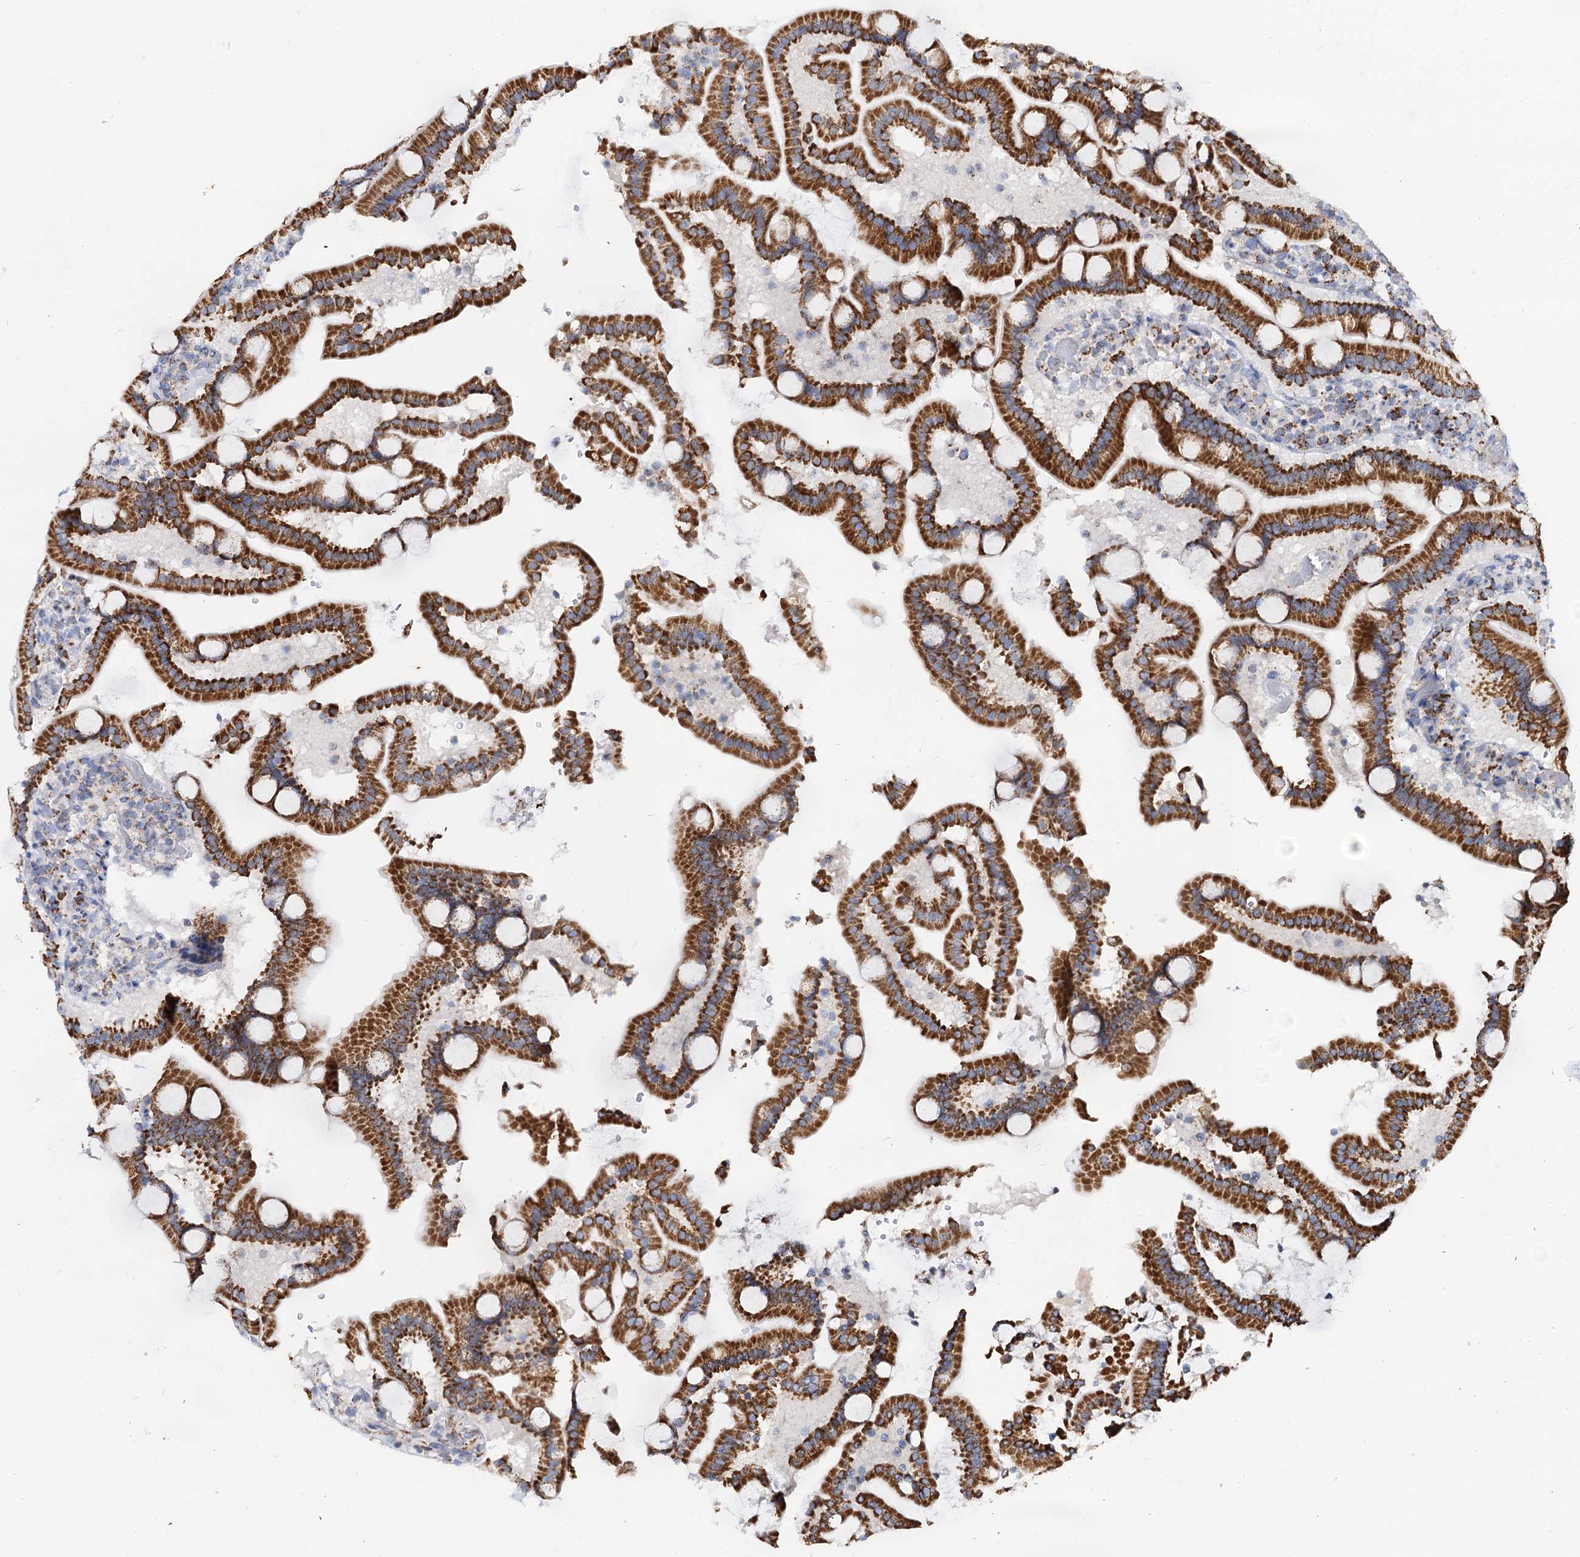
{"staining": {"intensity": "strong", "quantity": ">75%", "location": "cytoplasmic/membranous"}, "tissue": "duodenum", "cell_type": "Glandular cells", "image_type": "normal", "snomed": [{"axis": "morphology", "description": "Normal tissue, NOS"}, {"axis": "topography", "description": "Duodenum"}], "caption": "Immunohistochemistry of unremarkable duodenum demonstrates high levels of strong cytoplasmic/membranous positivity in approximately >75% of glandular cells.", "gene": "C2CD3", "patient": {"sex": "male", "age": 55}}